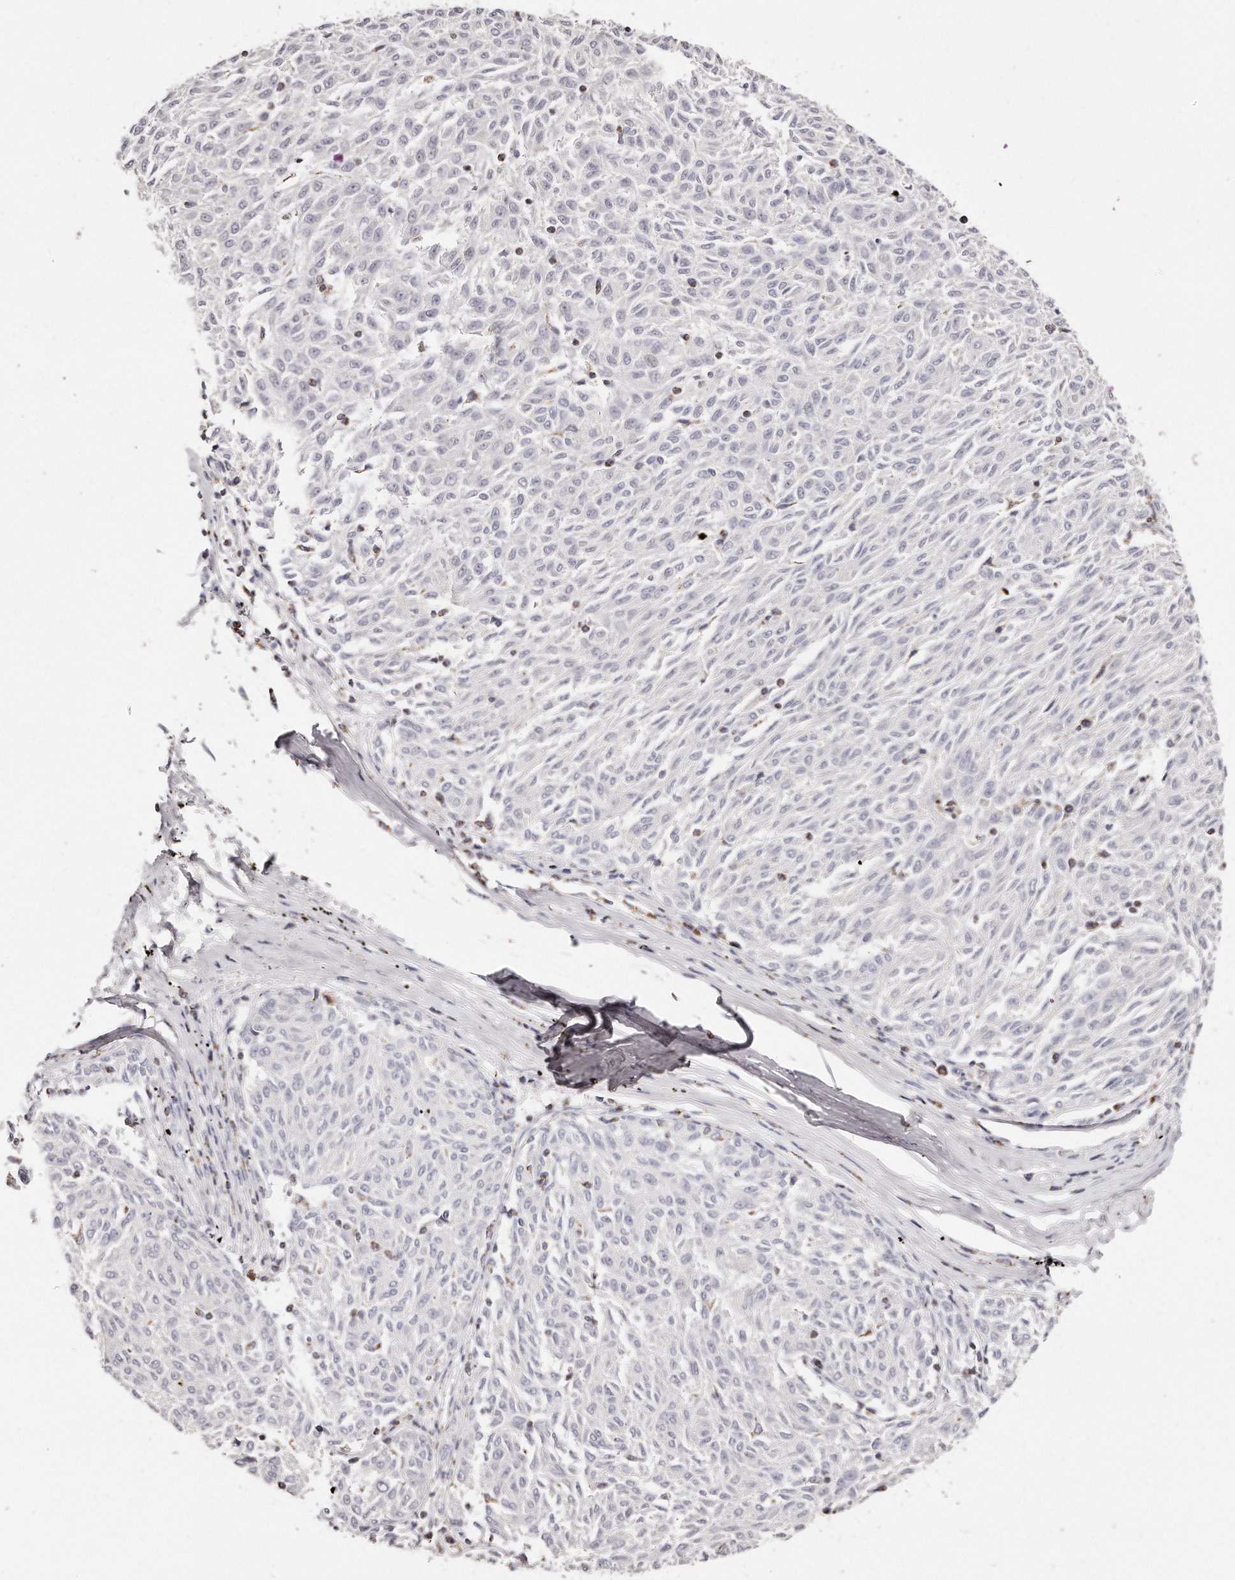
{"staining": {"intensity": "negative", "quantity": "none", "location": "none"}, "tissue": "melanoma", "cell_type": "Tumor cells", "image_type": "cancer", "snomed": [{"axis": "morphology", "description": "Malignant melanoma, NOS"}, {"axis": "topography", "description": "Skin"}], "caption": "Immunohistochemistry (IHC) of malignant melanoma exhibits no expression in tumor cells.", "gene": "RTKN", "patient": {"sex": "female", "age": 72}}